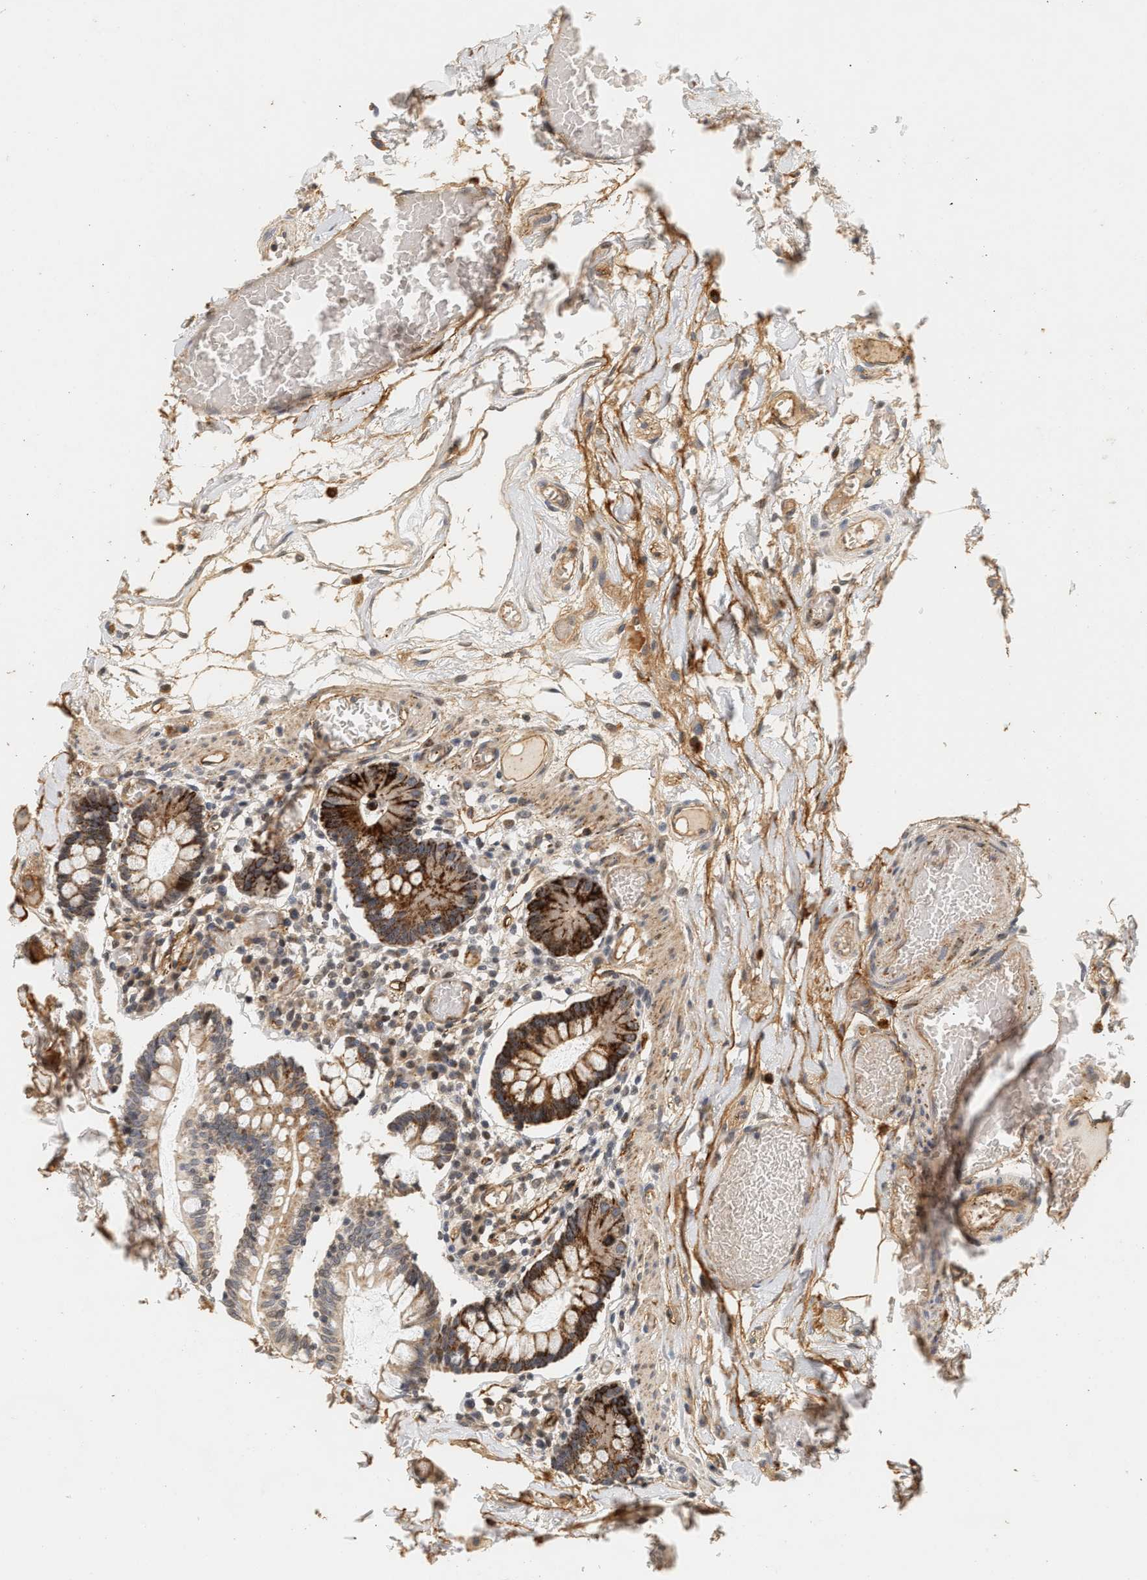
{"staining": {"intensity": "moderate", "quantity": "25%-75%", "location": "cytoplasmic/membranous,nuclear"}, "tissue": "small intestine", "cell_type": "Glandular cells", "image_type": "normal", "snomed": [{"axis": "morphology", "description": "Normal tissue, NOS"}, {"axis": "topography", "description": "Small intestine"}], "caption": "Protein expression by IHC exhibits moderate cytoplasmic/membranous,nuclear positivity in about 25%-75% of glandular cells in unremarkable small intestine. (Stains: DAB (3,3'-diaminobenzidine) in brown, nuclei in blue, Microscopy: brightfield microscopy at high magnification).", "gene": "PLXND1", "patient": {"sex": "female", "age": 61}}